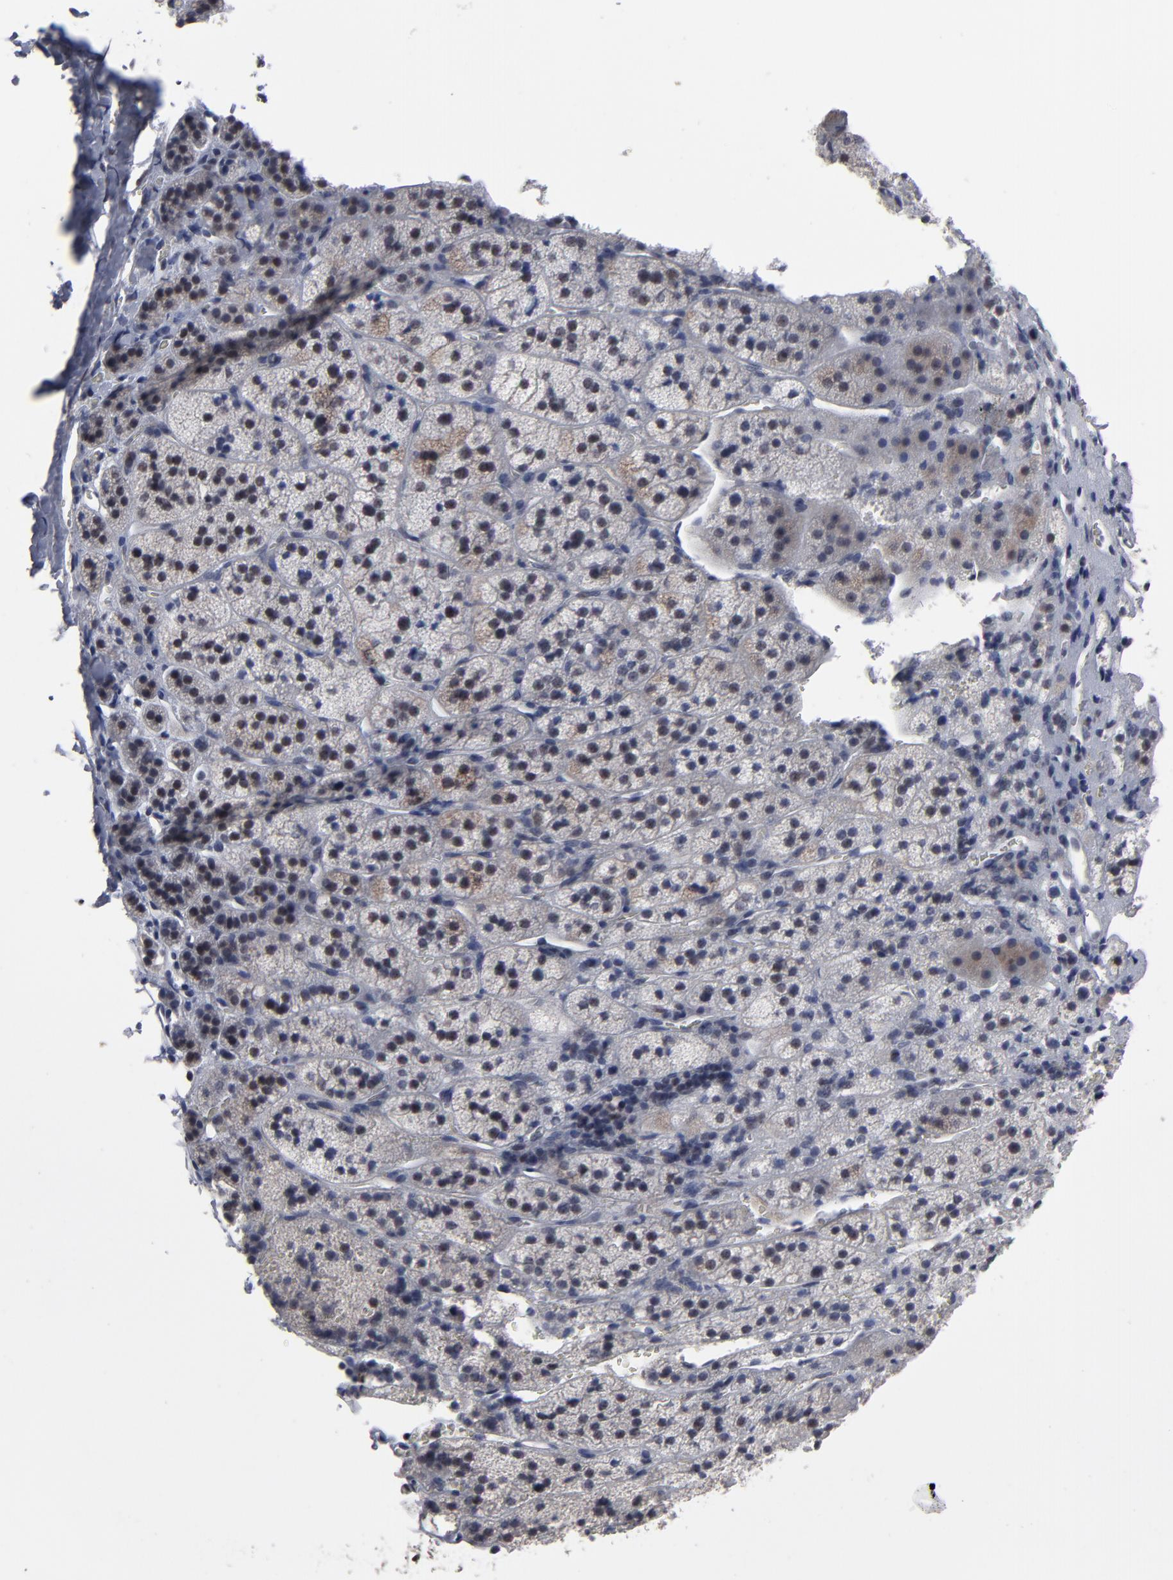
{"staining": {"intensity": "weak", "quantity": "25%-75%", "location": "cytoplasmic/membranous"}, "tissue": "adrenal gland", "cell_type": "Glandular cells", "image_type": "normal", "snomed": [{"axis": "morphology", "description": "Normal tissue, NOS"}, {"axis": "topography", "description": "Adrenal gland"}], "caption": "A photomicrograph of adrenal gland stained for a protein demonstrates weak cytoplasmic/membranous brown staining in glandular cells. Immunohistochemistry stains the protein of interest in brown and the nuclei are stained blue.", "gene": "SSRP1", "patient": {"sex": "female", "age": 44}}